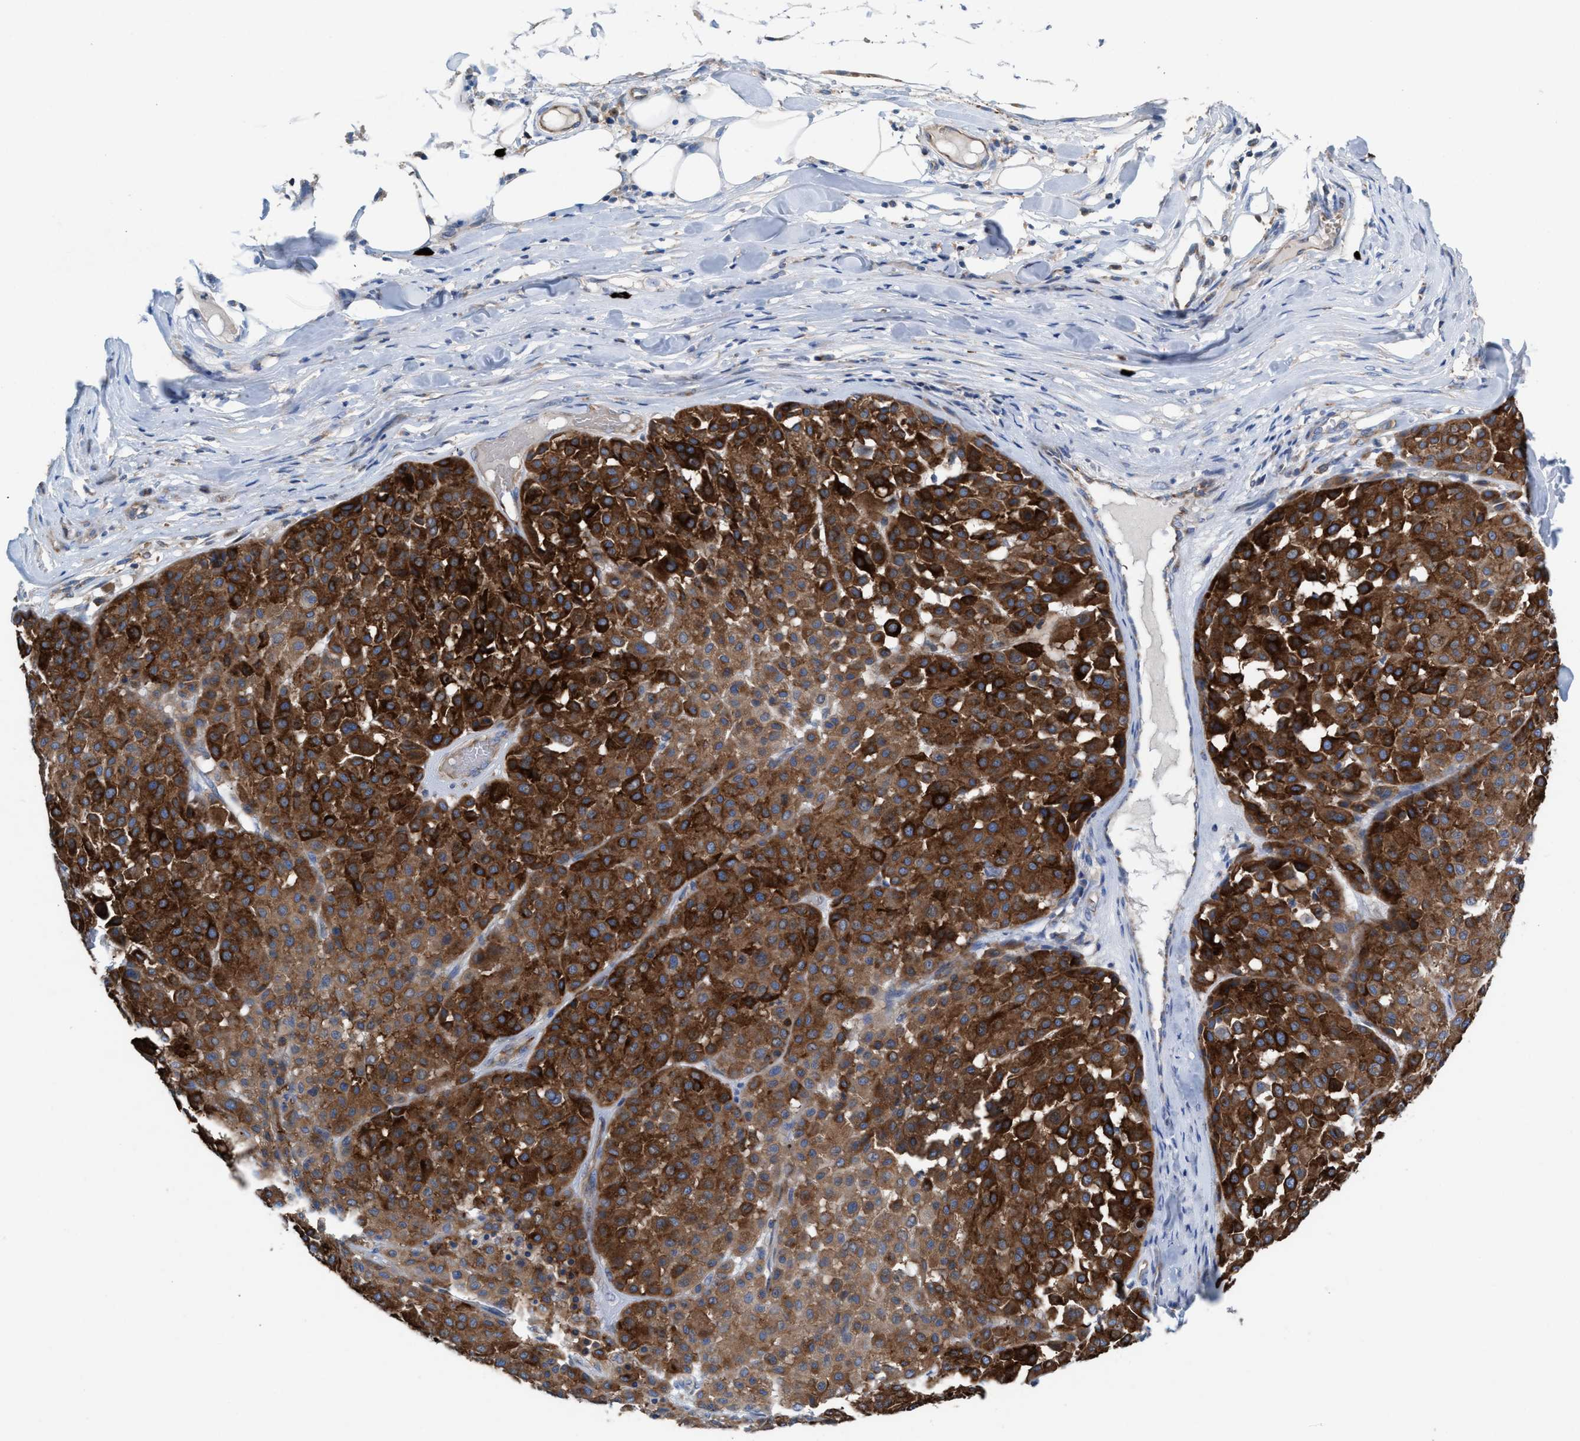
{"staining": {"intensity": "strong", "quantity": ">75%", "location": "cytoplasmic/membranous"}, "tissue": "melanoma", "cell_type": "Tumor cells", "image_type": "cancer", "snomed": [{"axis": "morphology", "description": "Malignant melanoma, Metastatic site"}, {"axis": "topography", "description": "Soft tissue"}], "caption": "This micrograph displays immunohistochemistry (IHC) staining of human melanoma, with high strong cytoplasmic/membranous positivity in about >75% of tumor cells.", "gene": "NYAP1", "patient": {"sex": "male", "age": 41}}